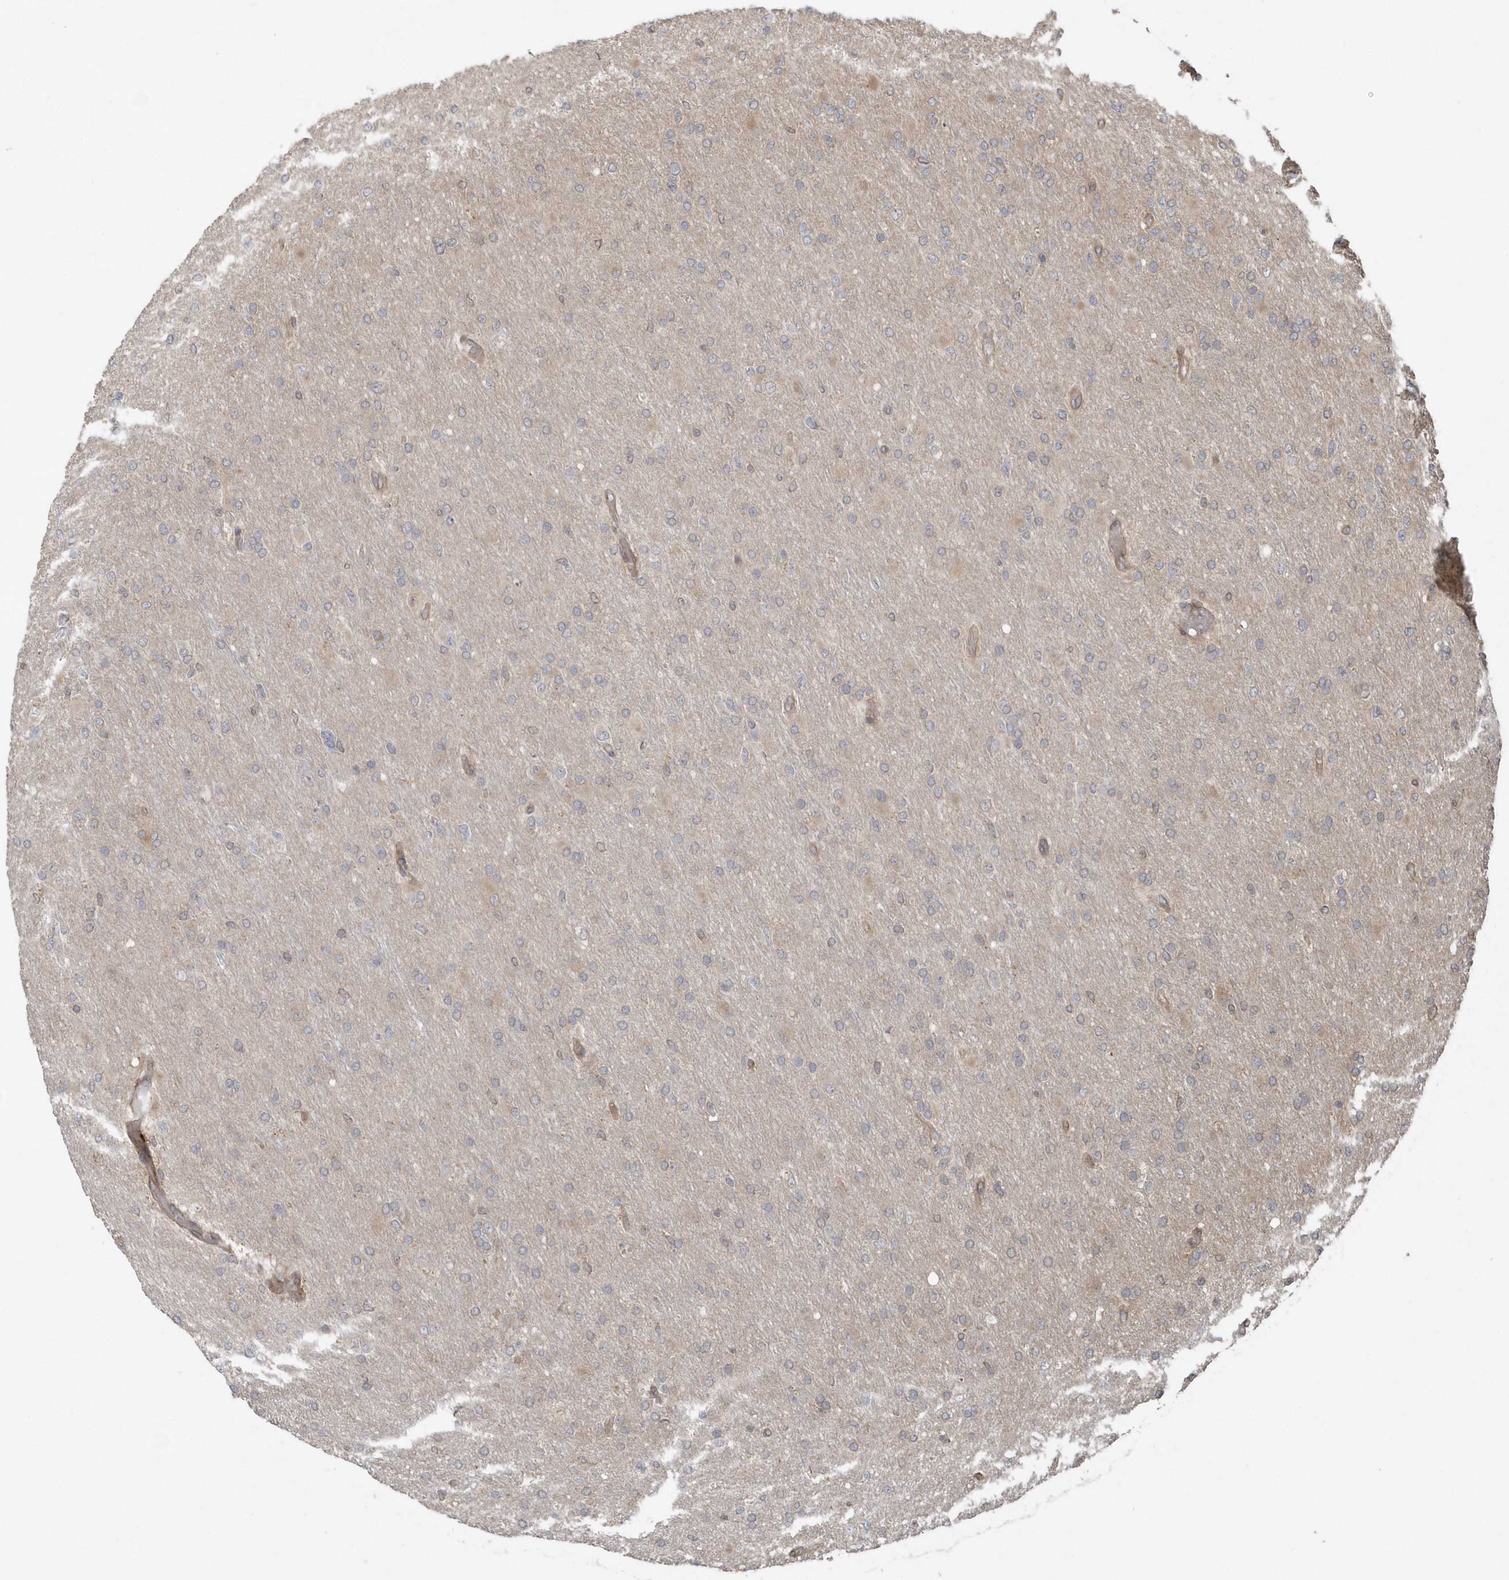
{"staining": {"intensity": "negative", "quantity": "none", "location": "none"}, "tissue": "glioma", "cell_type": "Tumor cells", "image_type": "cancer", "snomed": [{"axis": "morphology", "description": "Glioma, malignant, High grade"}, {"axis": "topography", "description": "Cerebral cortex"}], "caption": "Immunohistochemical staining of malignant high-grade glioma reveals no significant staining in tumor cells. (DAB immunohistochemistry (IHC) visualized using brightfield microscopy, high magnification).", "gene": "HERPUD1", "patient": {"sex": "female", "age": 36}}